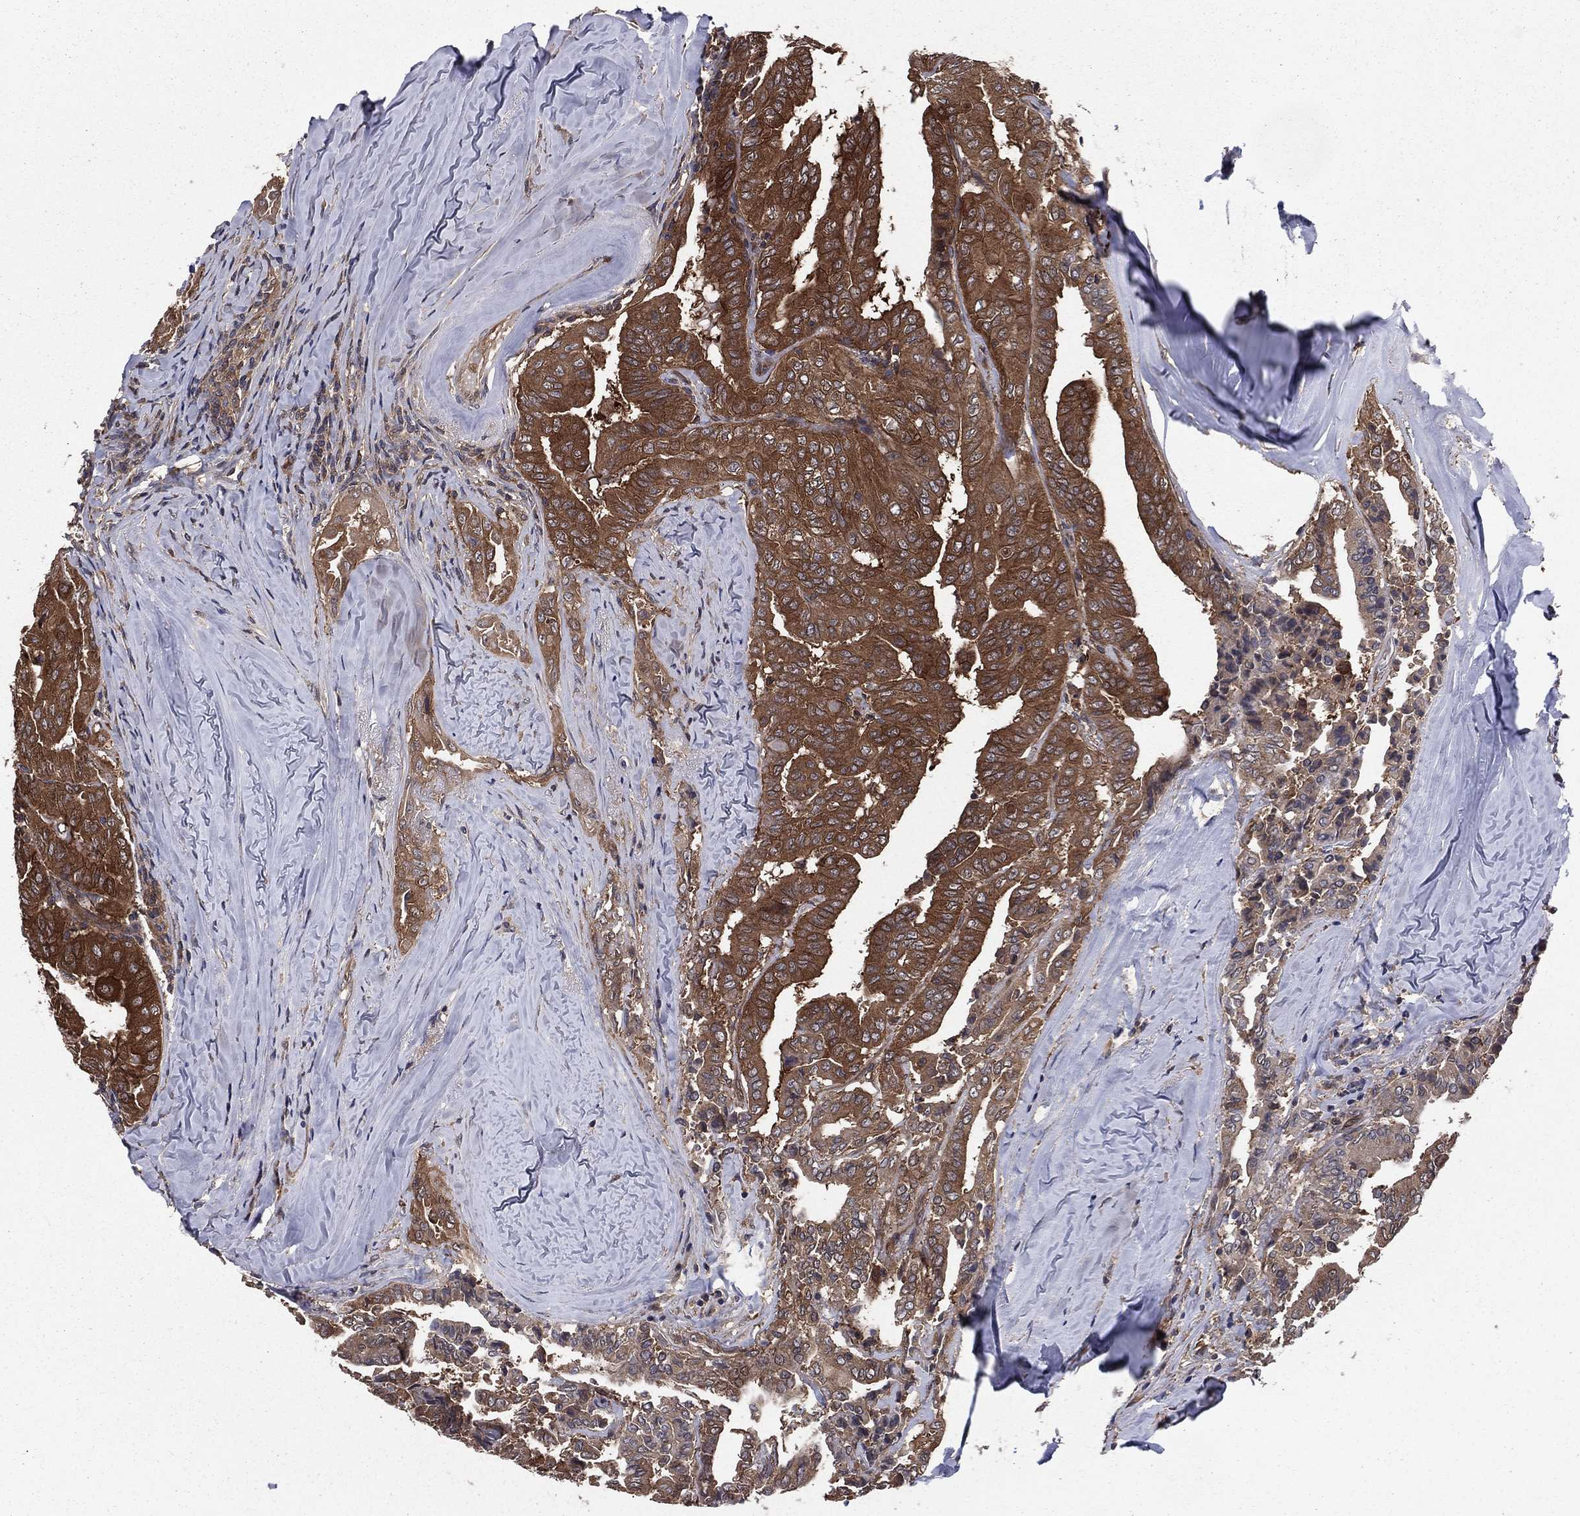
{"staining": {"intensity": "strong", "quantity": "25%-75%", "location": "cytoplasmic/membranous"}, "tissue": "thyroid cancer", "cell_type": "Tumor cells", "image_type": "cancer", "snomed": [{"axis": "morphology", "description": "Papillary adenocarcinoma, NOS"}, {"axis": "topography", "description": "Thyroid gland"}], "caption": "IHC staining of thyroid papillary adenocarcinoma, which exhibits high levels of strong cytoplasmic/membranous expression in about 25%-75% of tumor cells indicating strong cytoplasmic/membranous protein positivity. The staining was performed using DAB (brown) for protein detection and nuclei were counterstained in hematoxylin (blue).", "gene": "CERT1", "patient": {"sex": "female", "age": 68}}